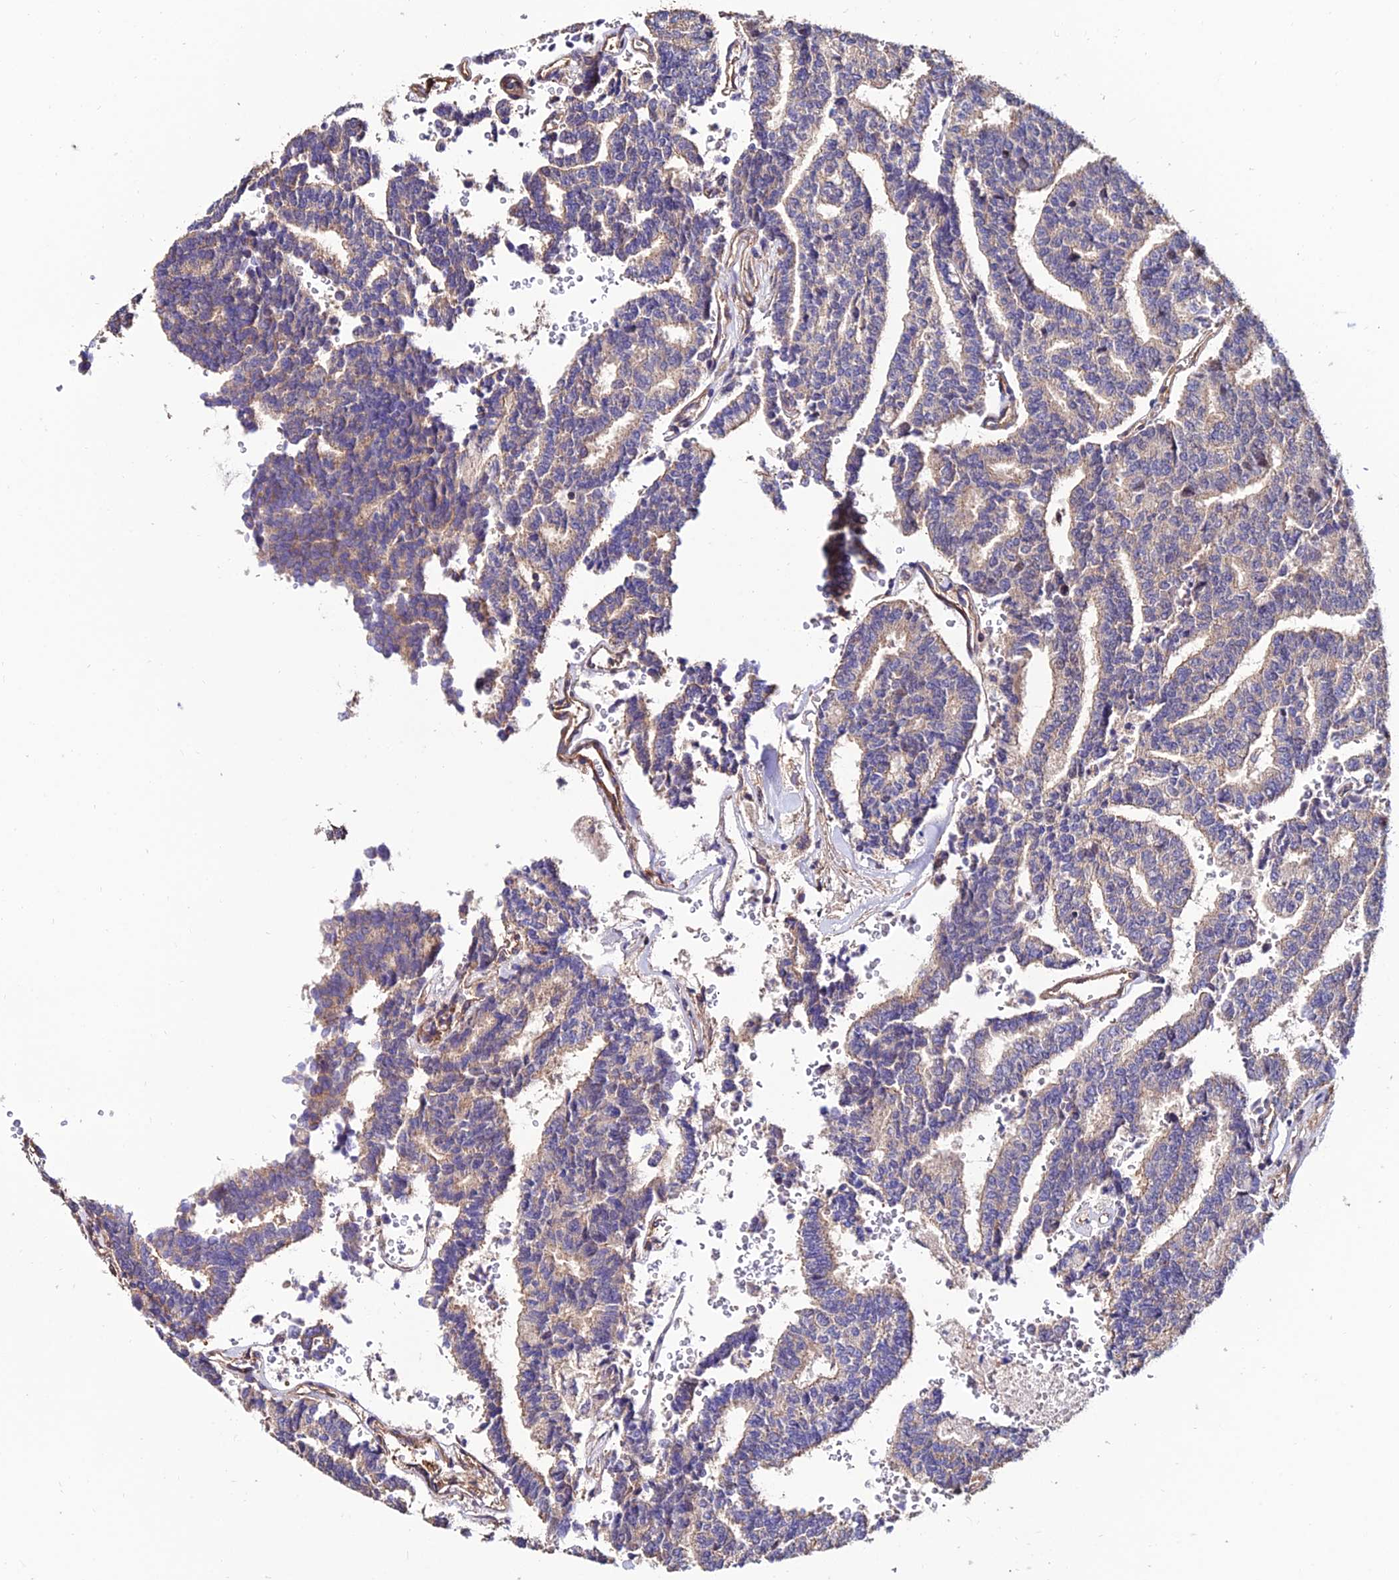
{"staining": {"intensity": "weak", "quantity": ">75%", "location": "cytoplasmic/membranous"}, "tissue": "thyroid cancer", "cell_type": "Tumor cells", "image_type": "cancer", "snomed": [{"axis": "morphology", "description": "Papillary adenocarcinoma, NOS"}, {"axis": "topography", "description": "Thyroid gland"}], "caption": "Human thyroid cancer (papillary adenocarcinoma) stained with a protein marker exhibits weak staining in tumor cells.", "gene": "CALM2", "patient": {"sex": "female", "age": 35}}